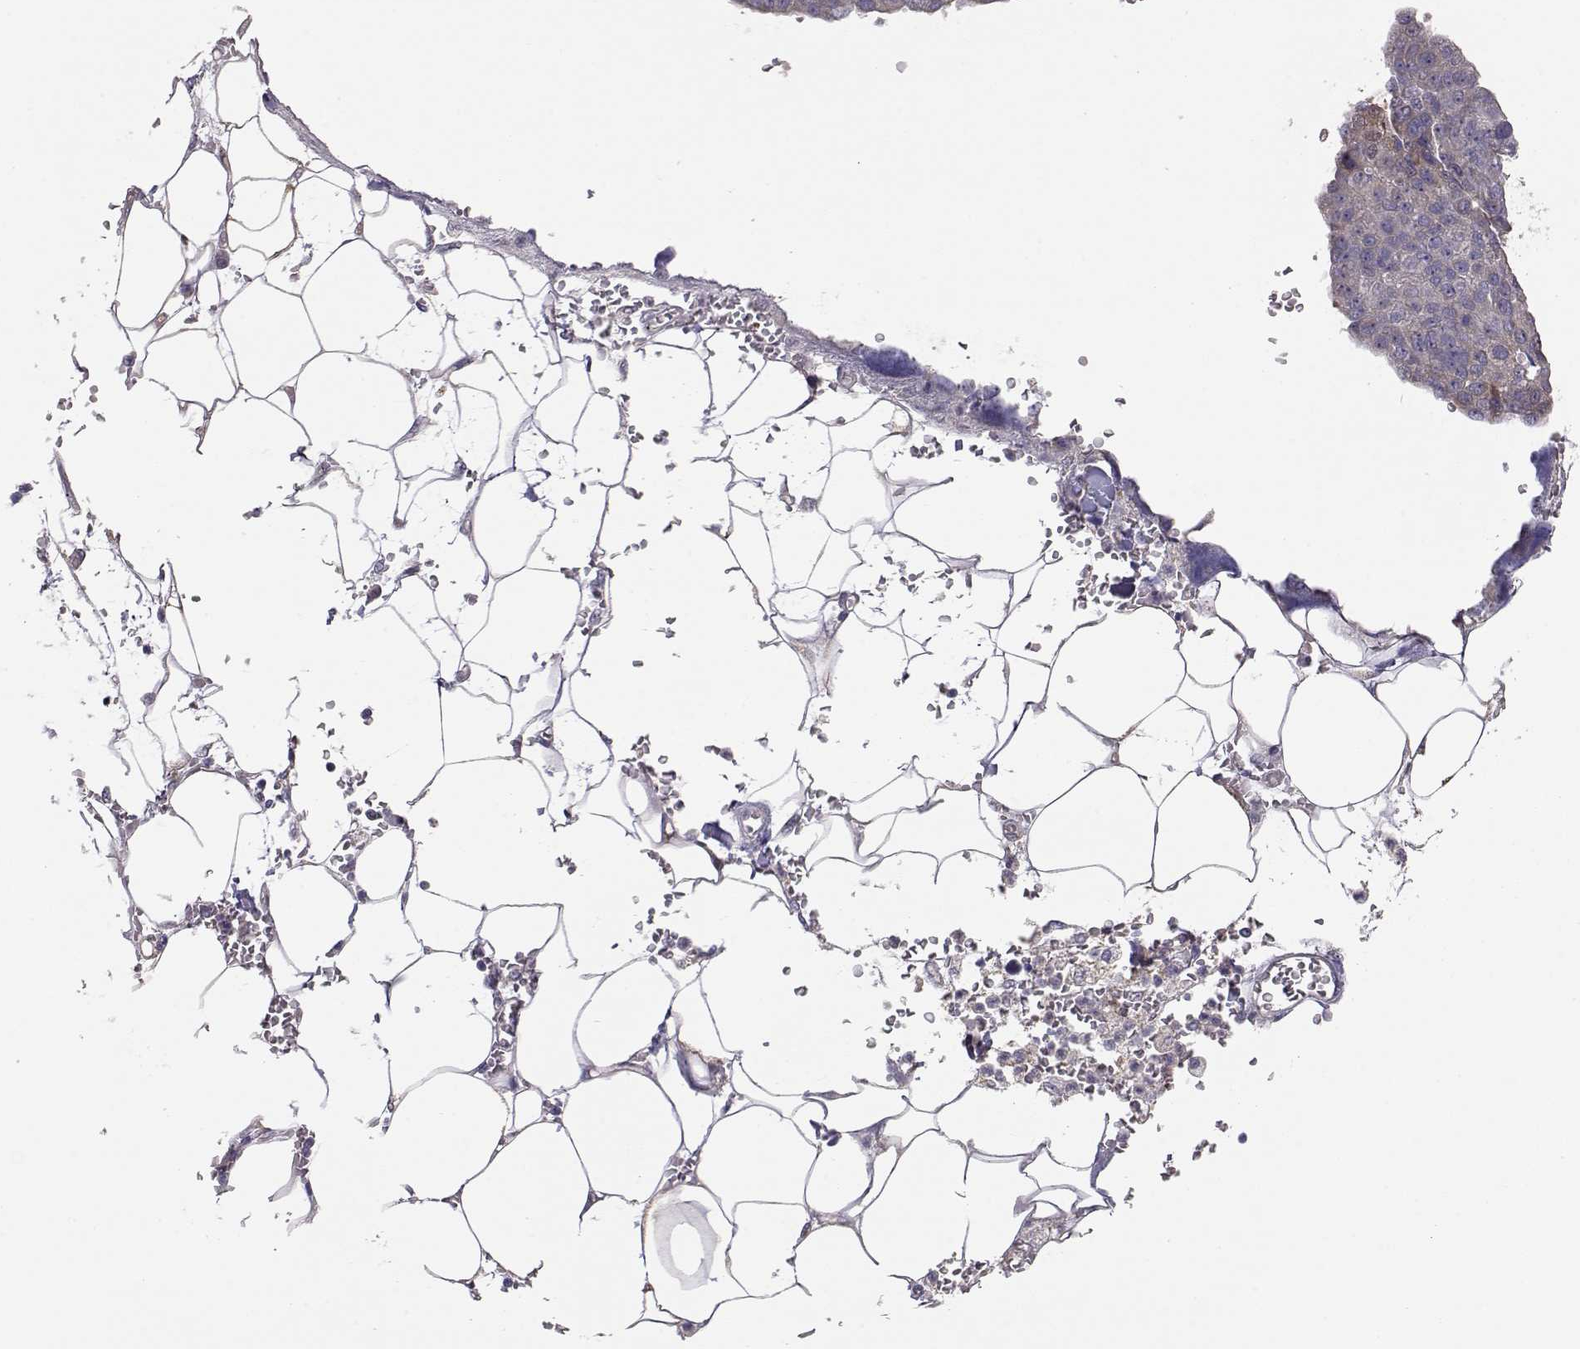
{"staining": {"intensity": "weak", "quantity": "<25%", "location": "cytoplasmic/membranous"}, "tissue": "pancreatic cancer", "cell_type": "Tumor cells", "image_type": "cancer", "snomed": [{"axis": "morphology", "description": "Adenocarcinoma, NOS"}, {"axis": "topography", "description": "Pancreas"}], "caption": "Pancreatic cancer was stained to show a protein in brown. There is no significant expression in tumor cells. Nuclei are stained in blue.", "gene": "NCAM2", "patient": {"sex": "female", "age": 61}}